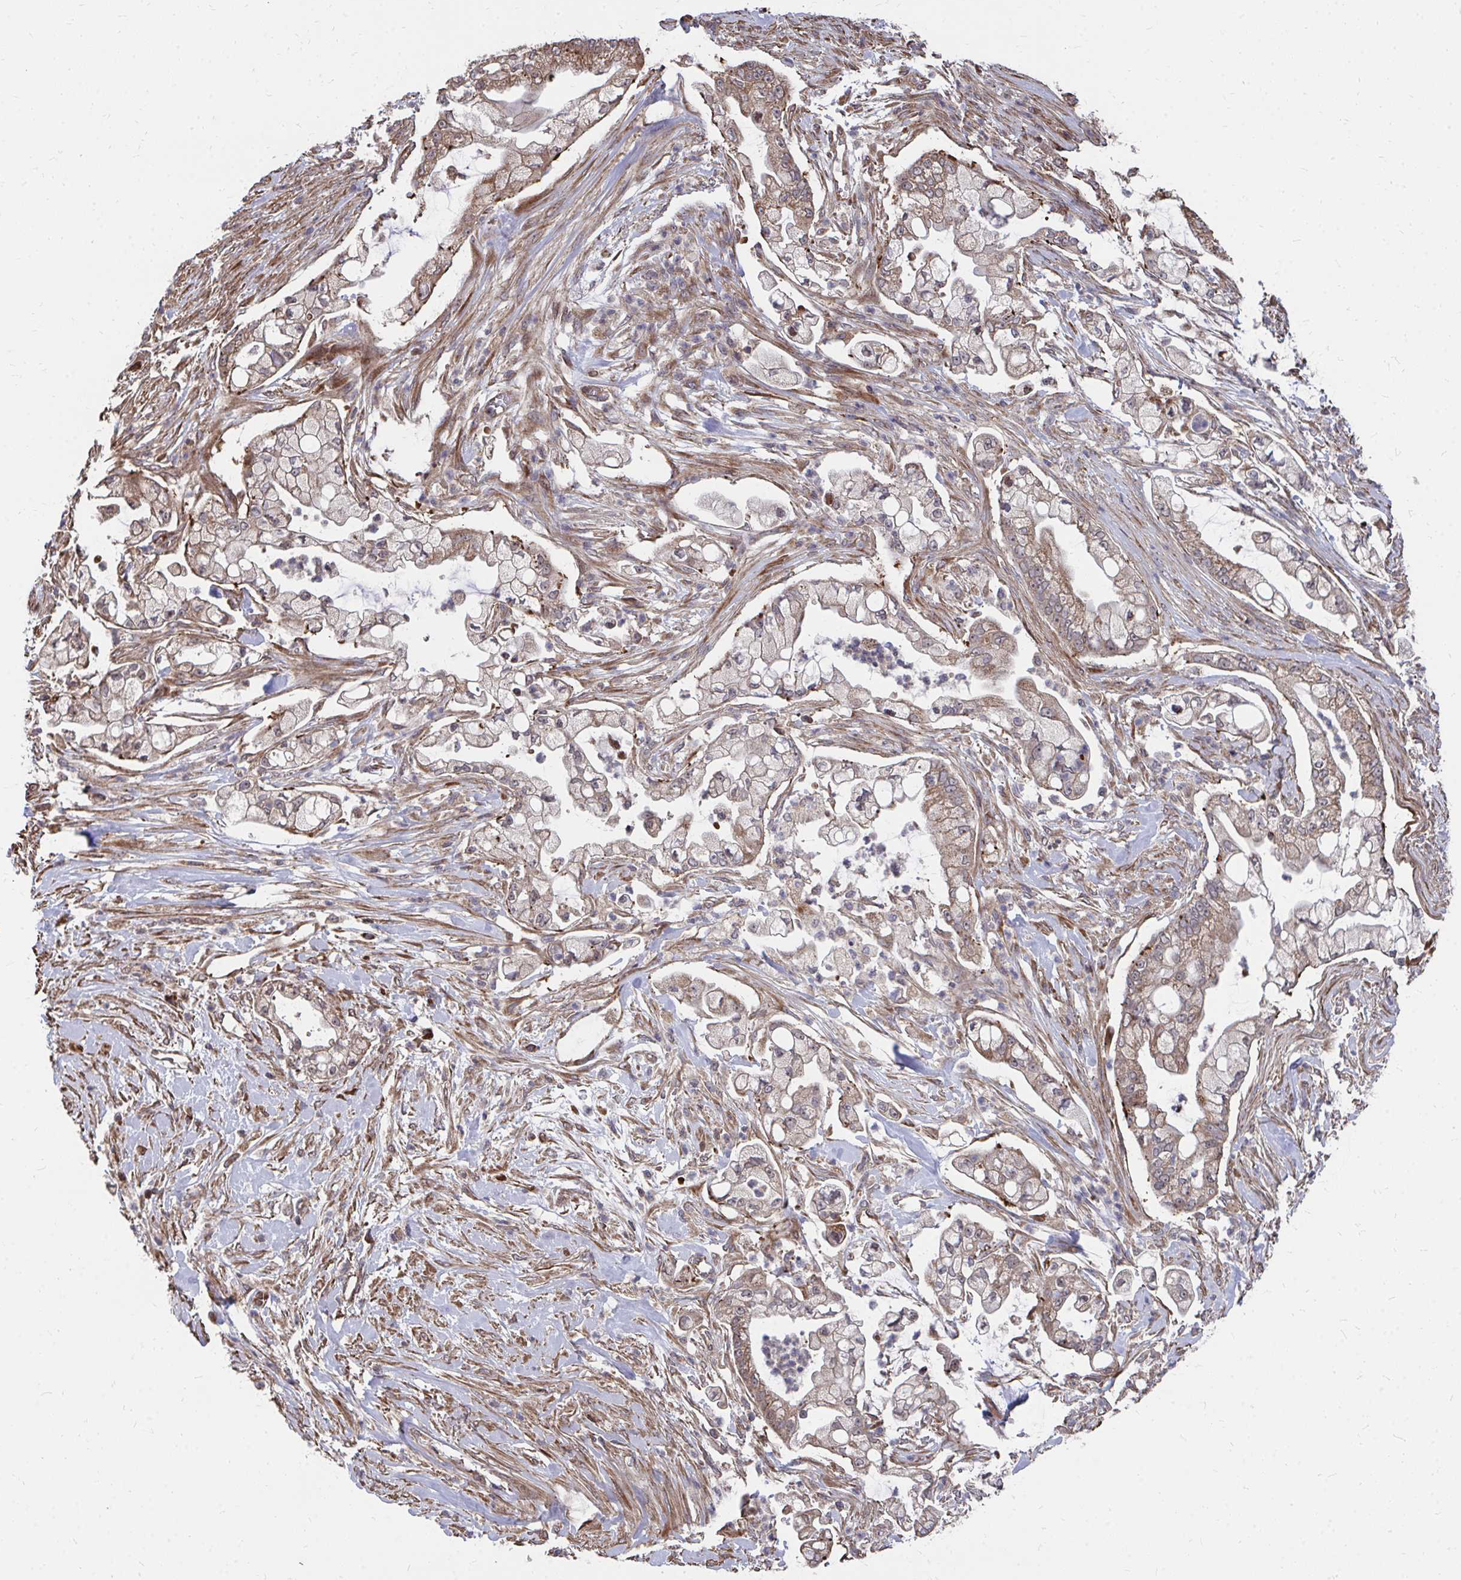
{"staining": {"intensity": "weak", "quantity": "25%-75%", "location": "cytoplasmic/membranous"}, "tissue": "pancreatic cancer", "cell_type": "Tumor cells", "image_type": "cancer", "snomed": [{"axis": "morphology", "description": "Adenocarcinoma, NOS"}, {"axis": "topography", "description": "Pancreas"}], "caption": "A histopathology image of human pancreatic cancer (adenocarcinoma) stained for a protein reveals weak cytoplasmic/membranous brown staining in tumor cells.", "gene": "FAM89A", "patient": {"sex": "female", "age": 69}}